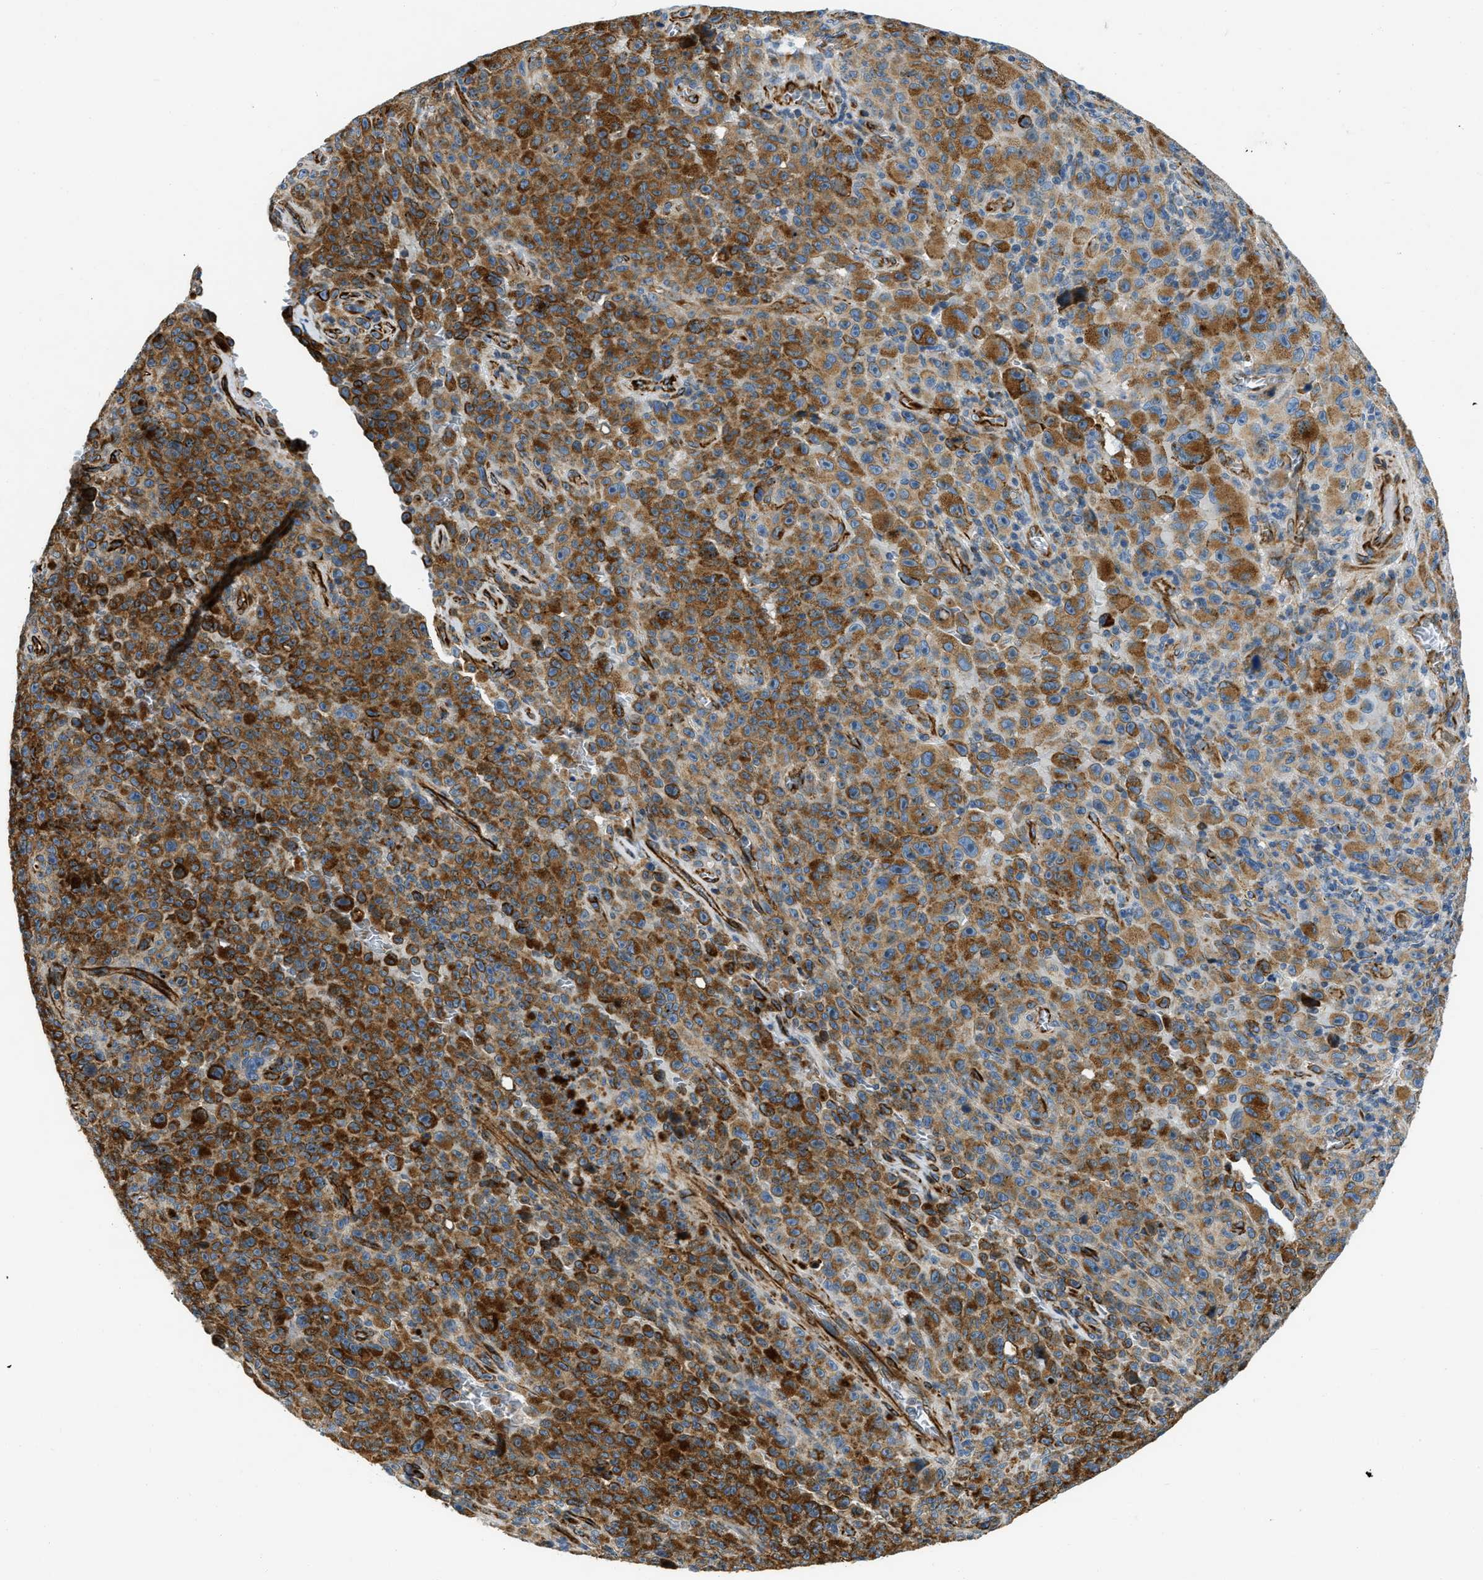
{"staining": {"intensity": "strong", "quantity": ">75%", "location": "cytoplasmic/membranous"}, "tissue": "melanoma", "cell_type": "Tumor cells", "image_type": "cancer", "snomed": [{"axis": "morphology", "description": "Malignant melanoma, NOS"}, {"axis": "topography", "description": "Skin"}], "caption": "Malignant melanoma was stained to show a protein in brown. There is high levels of strong cytoplasmic/membranous positivity in about >75% of tumor cells.", "gene": "ULK4", "patient": {"sex": "female", "age": 82}}